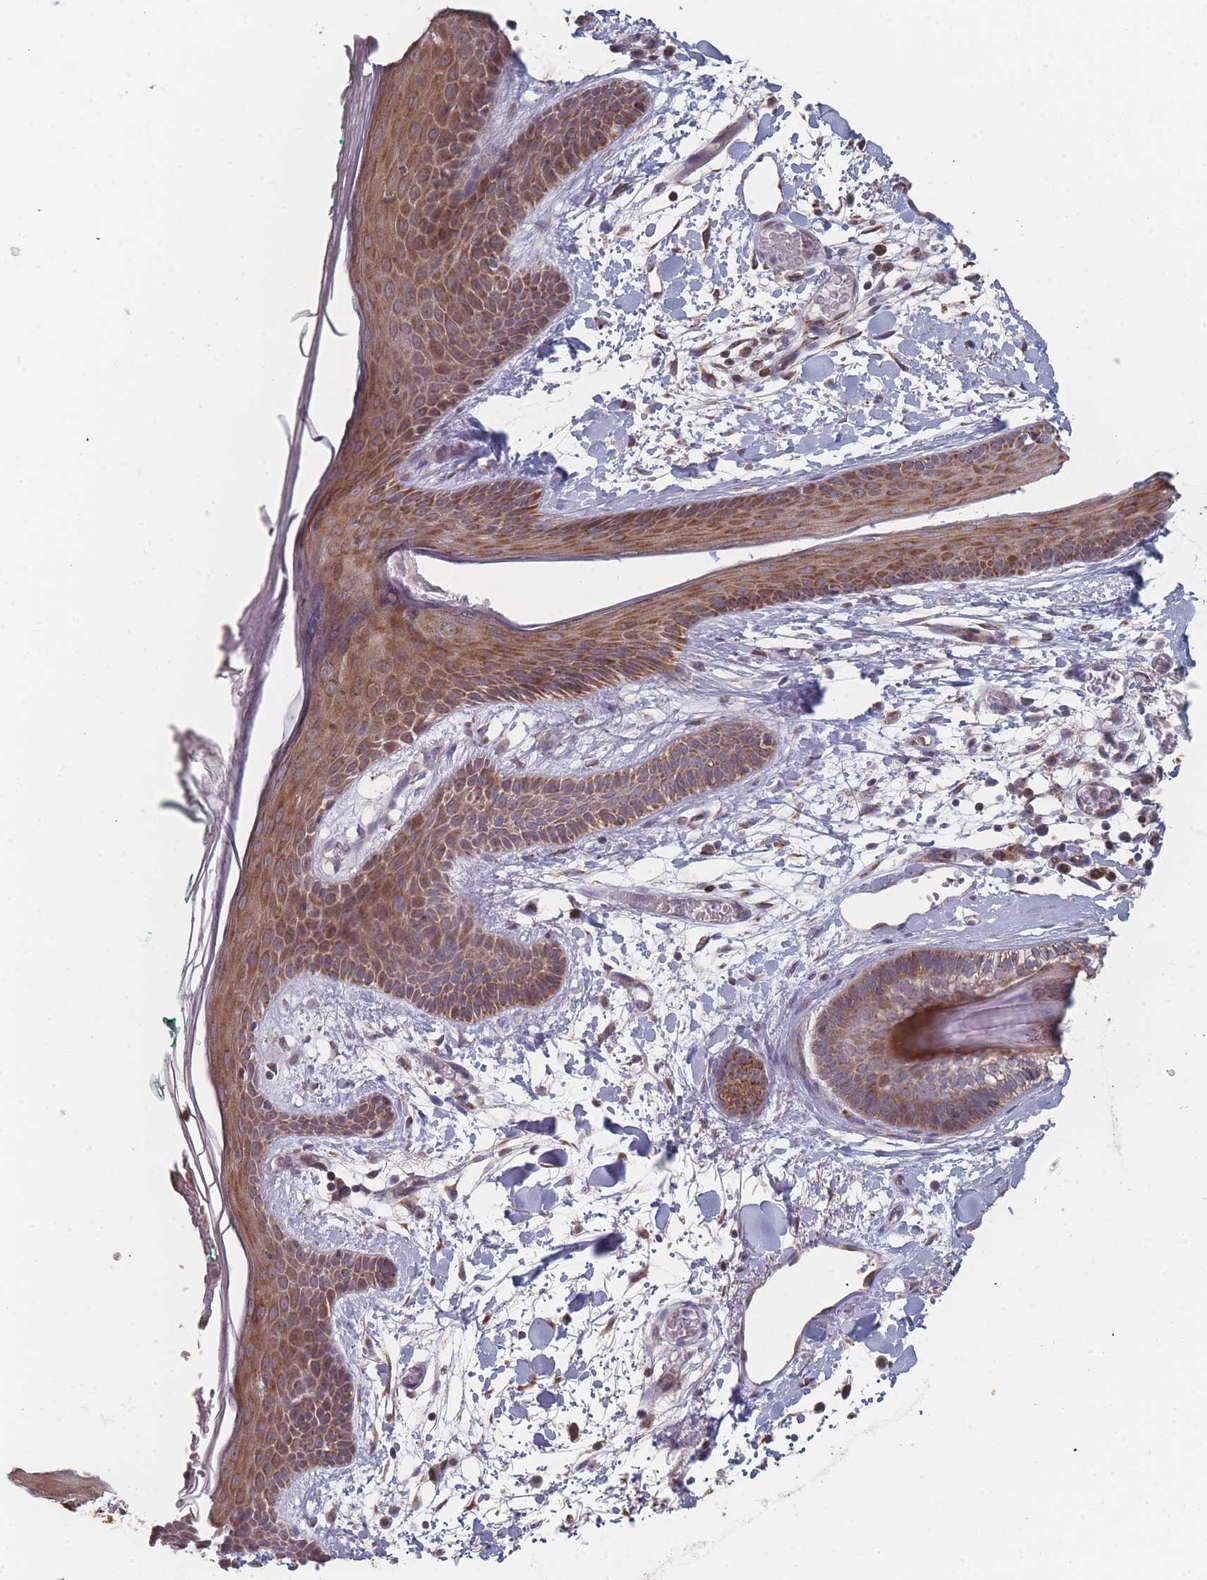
{"staining": {"intensity": "weak", "quantity": ">75%", "location": "cytoplasmic/membranous"}, "tissue": "skin", "cell_type": "Fibroblasts", "image_type": "normal", "snomed": [{"axis": "morphology", "description": "Normal tissue, NOS"}, {"axis": "topography", "description": "Skin"}], "caption": "This micrograph reveals immunohistochemistry (IHC) staining of normal human skin, with low weak cytoplasmic/membranous staining in about >75% of fibroblasts.", "gene": "PSMB3", "patient": {"sex": "male", "age": 79}}